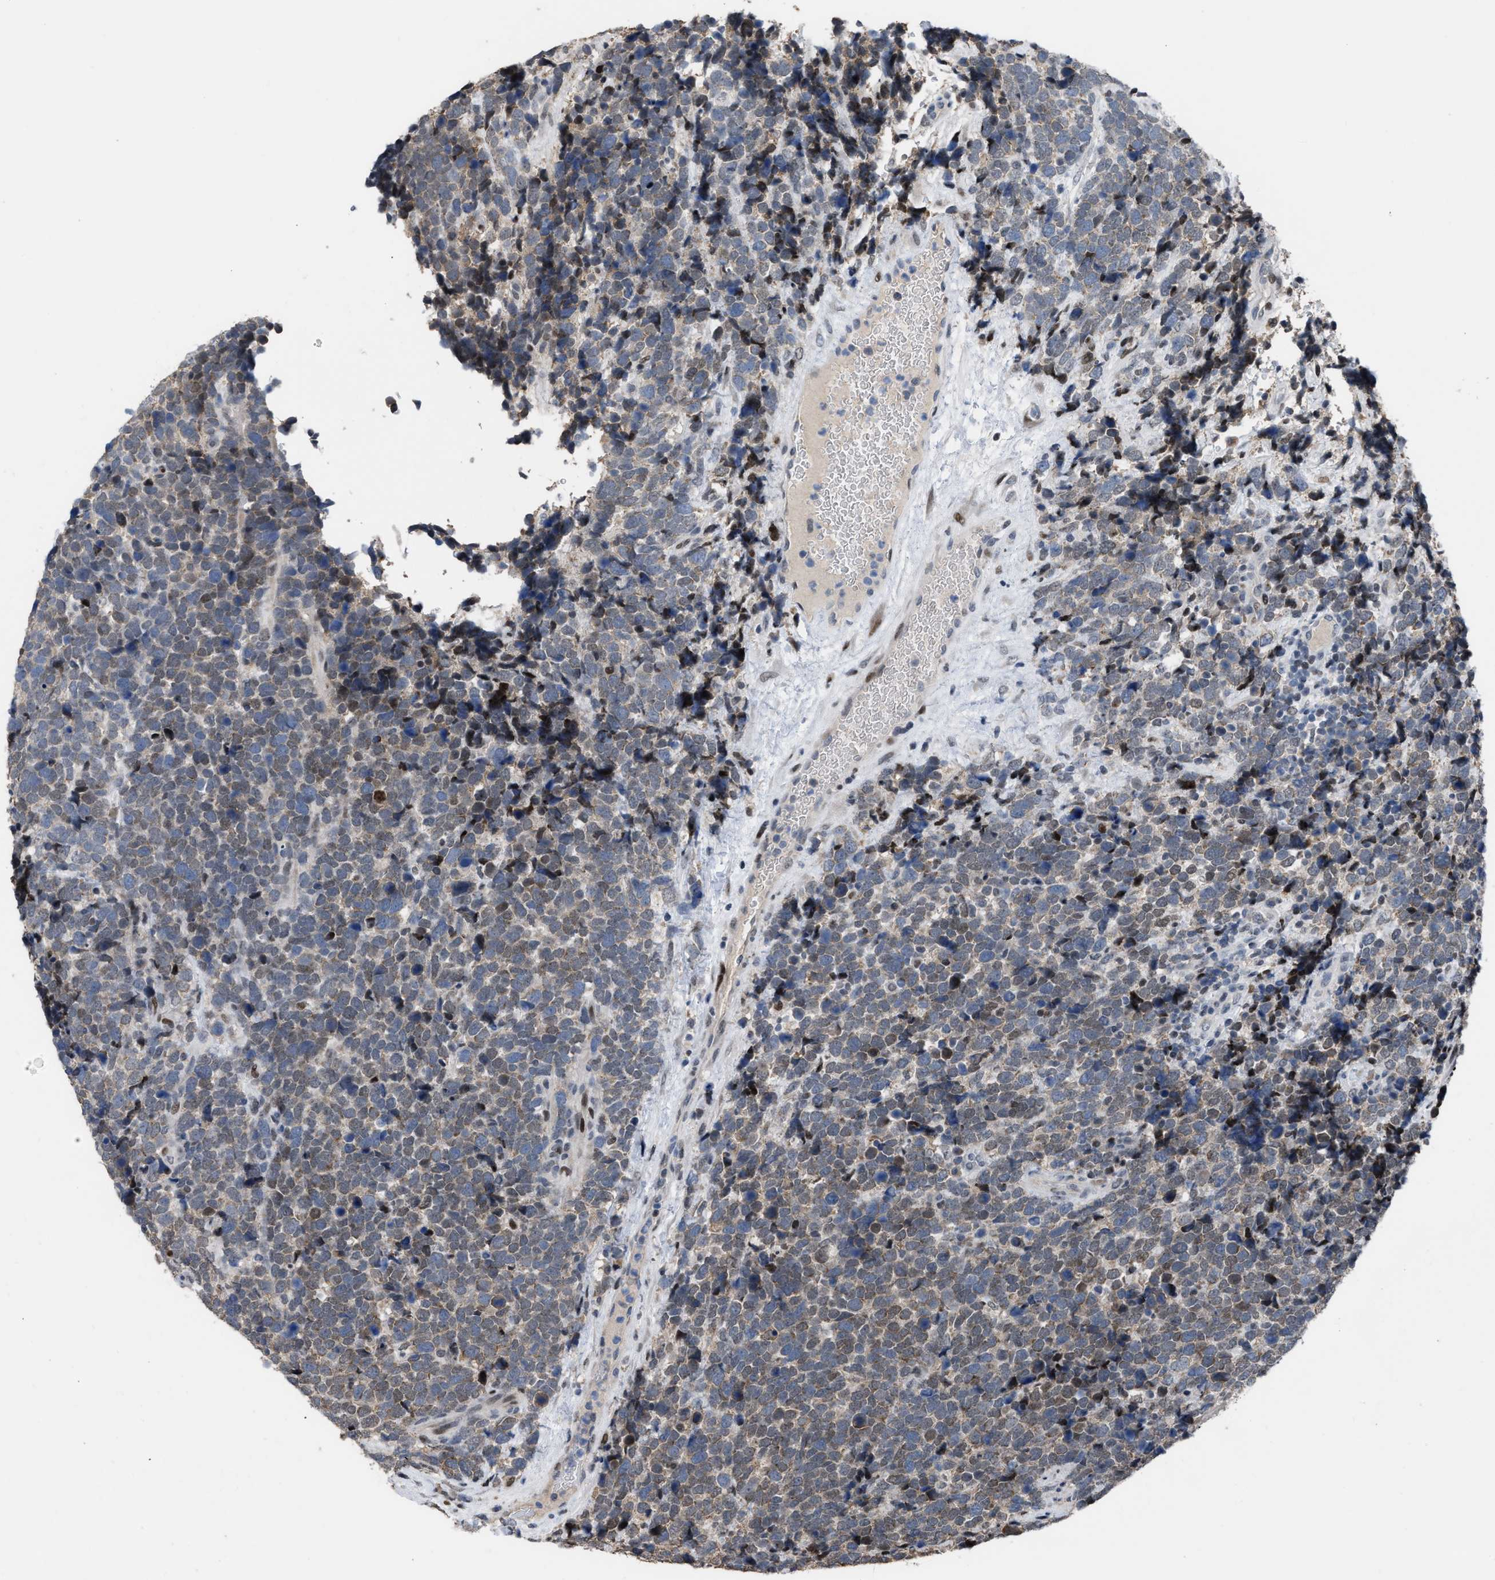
{"staining": {"intensity": "weak", "quantity": ">75%", "location": "cytoplasmic/membranous,nuclear"}, "tissue": "urothelial cancer", "cell_type": "Tumor cells", "image_type": "cancer", "snomed": [{"axis": "morphology", "description": "Urothelial carcinoma, High grade"}, {"axis": "topography", "description": "Urinary bladder"}], "caption": "Immunohistochemistry (IHC) photomicrograph of neoplastic tissue: human high-grade urothelial carcinoma stained using immunohistochemistry (IHC) demonstrates low levels of weak protein expression localized specifically in the cytoplasmic/membranous and nuclear of tumor cells, appearing as a cytoplasmic/membranous and nuclear brown color.", "gene": "SETDB1", "patient": {"sex": "female", "age": 82}}